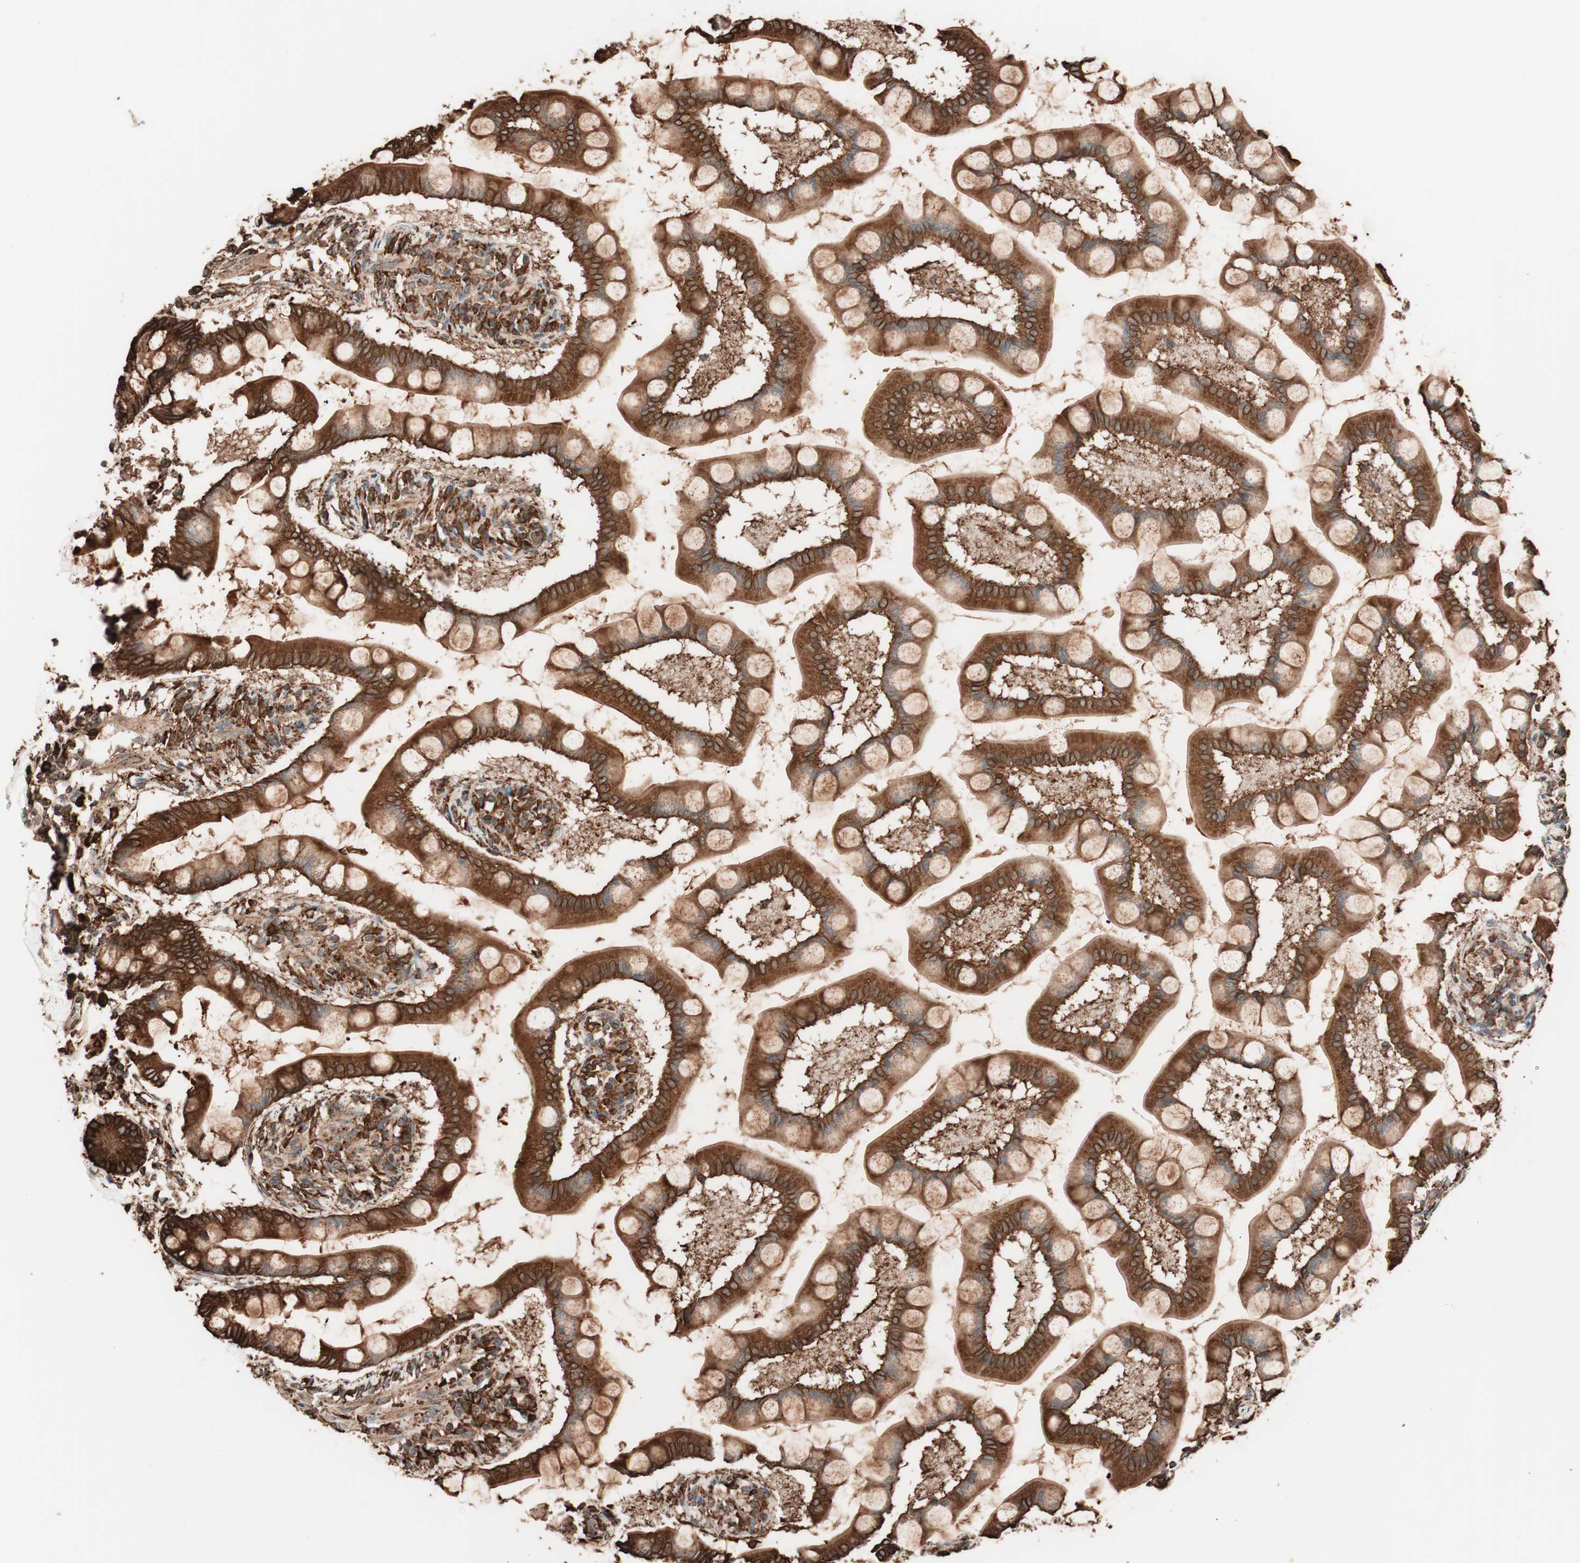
{"staining": {"intensity": "strong", "quantity": ">75%", "location": "cytoplasmic/membranous"}, "tissue": "small intestine", "cell_type": "Glandular cells", "image_type": "normal", "snomed": [{"axis": "morphology", "description": "Normal tissue, NOS"}, {"axis": "topography", "description": "Small intestine"}], "caption": "Immunohistochemical staining of benign human small intestine reveals >75% levels of strong cytoplasmic/membranous protein positivity in about >75% of glandular cells.", "gene": "VEGFA", "patient": {"sex": "male", "age": 41}}